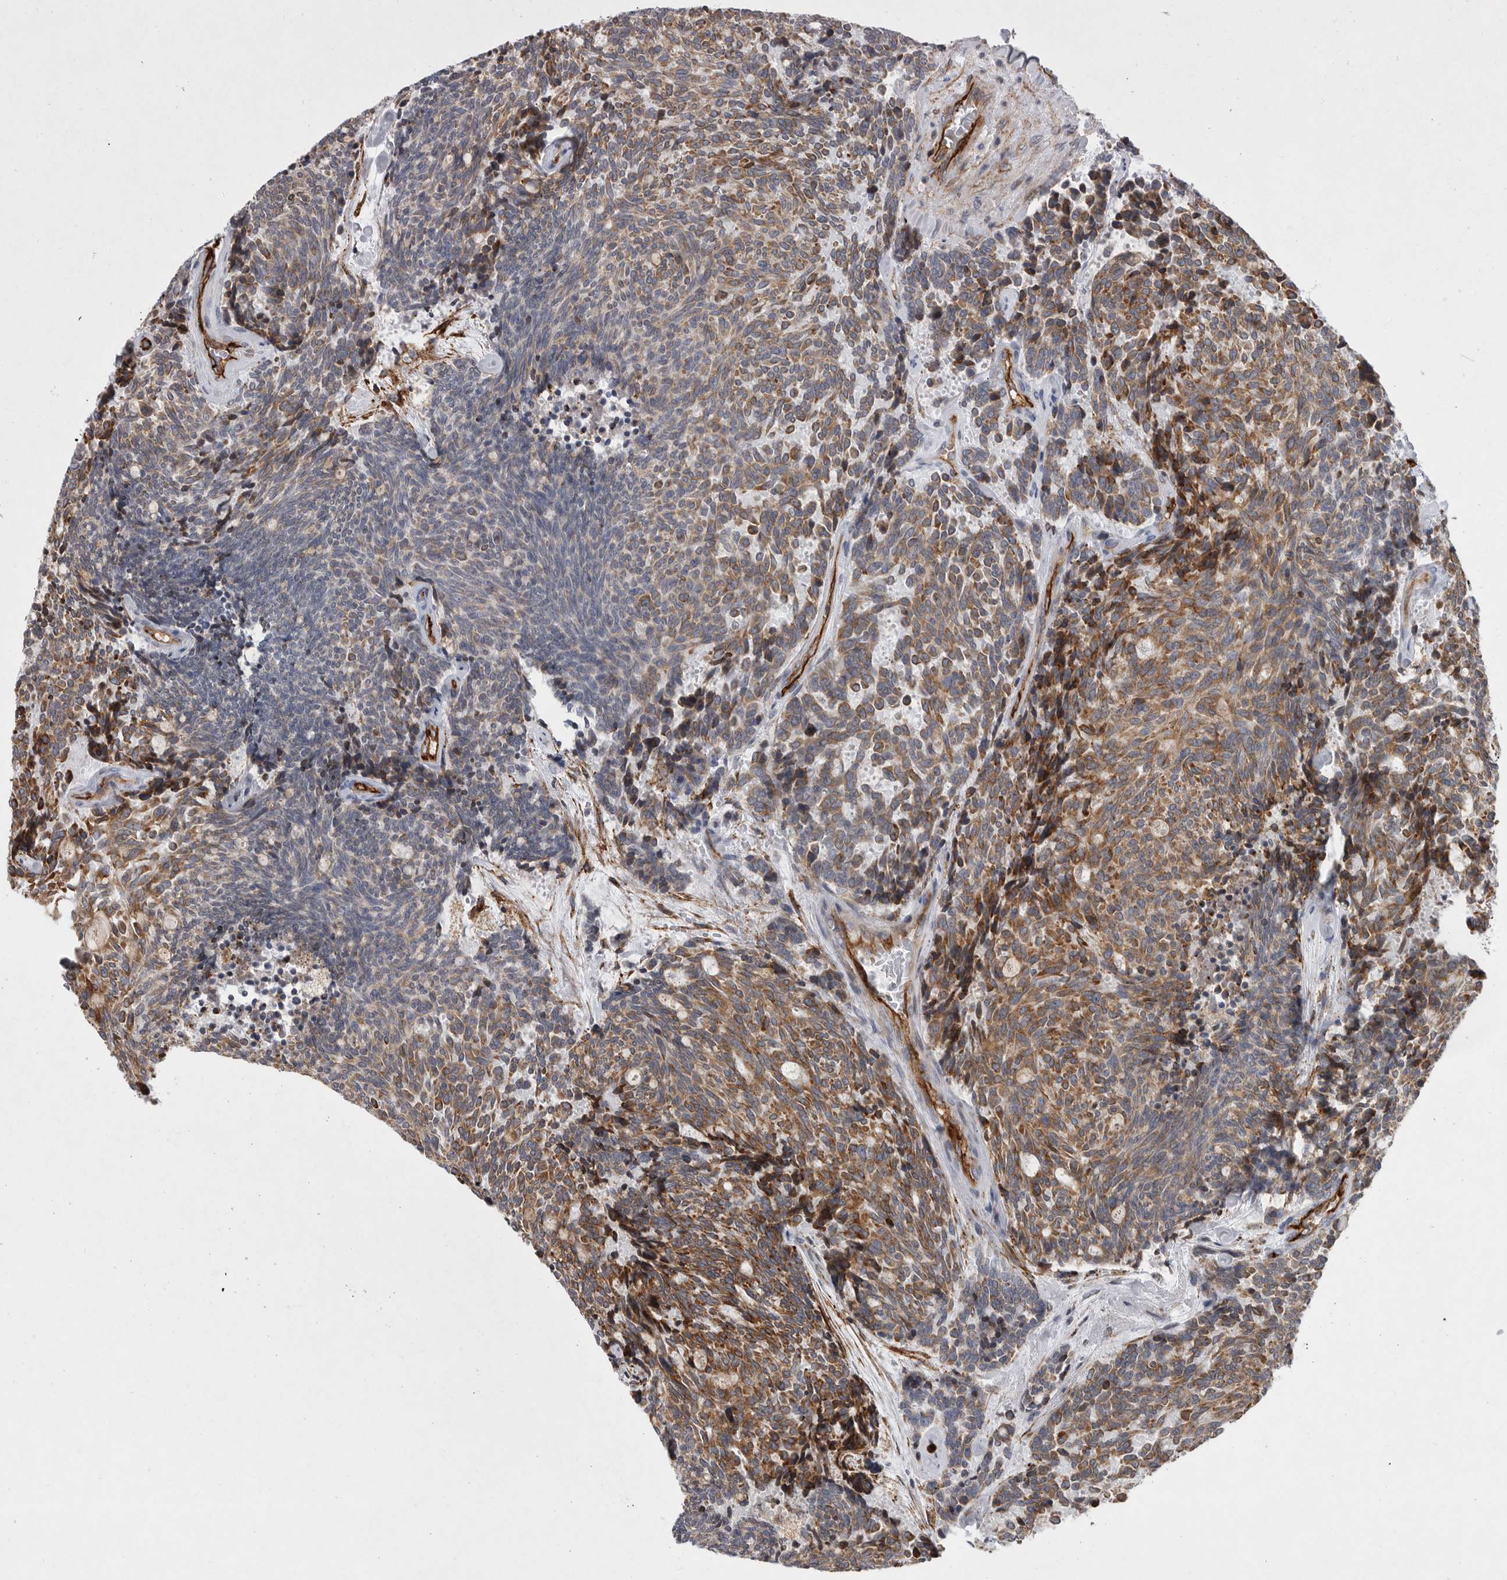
{"staining": {"intensity": "moderate", "quantity": ">75%", "location": "cytoplasmic/membranous"}, "tissue": "carcinoid", "cell_type": "Tumor cells", "image_type": "cancer", "snomed": [{"axis": "morphology", "description": "Carcinoid, malignant, NOS"}, {"axis": "topography", "description": "Pancreas"}], "caption": "The histopathology image reveals immunohistochemical staining of malignant carcinoid. There is moderate cytoplasmic/membranous staining is seen in approximately >75% of tumor cells.", "gene": "MINPP1", "patient": {"sex": "female", "age": 54}}